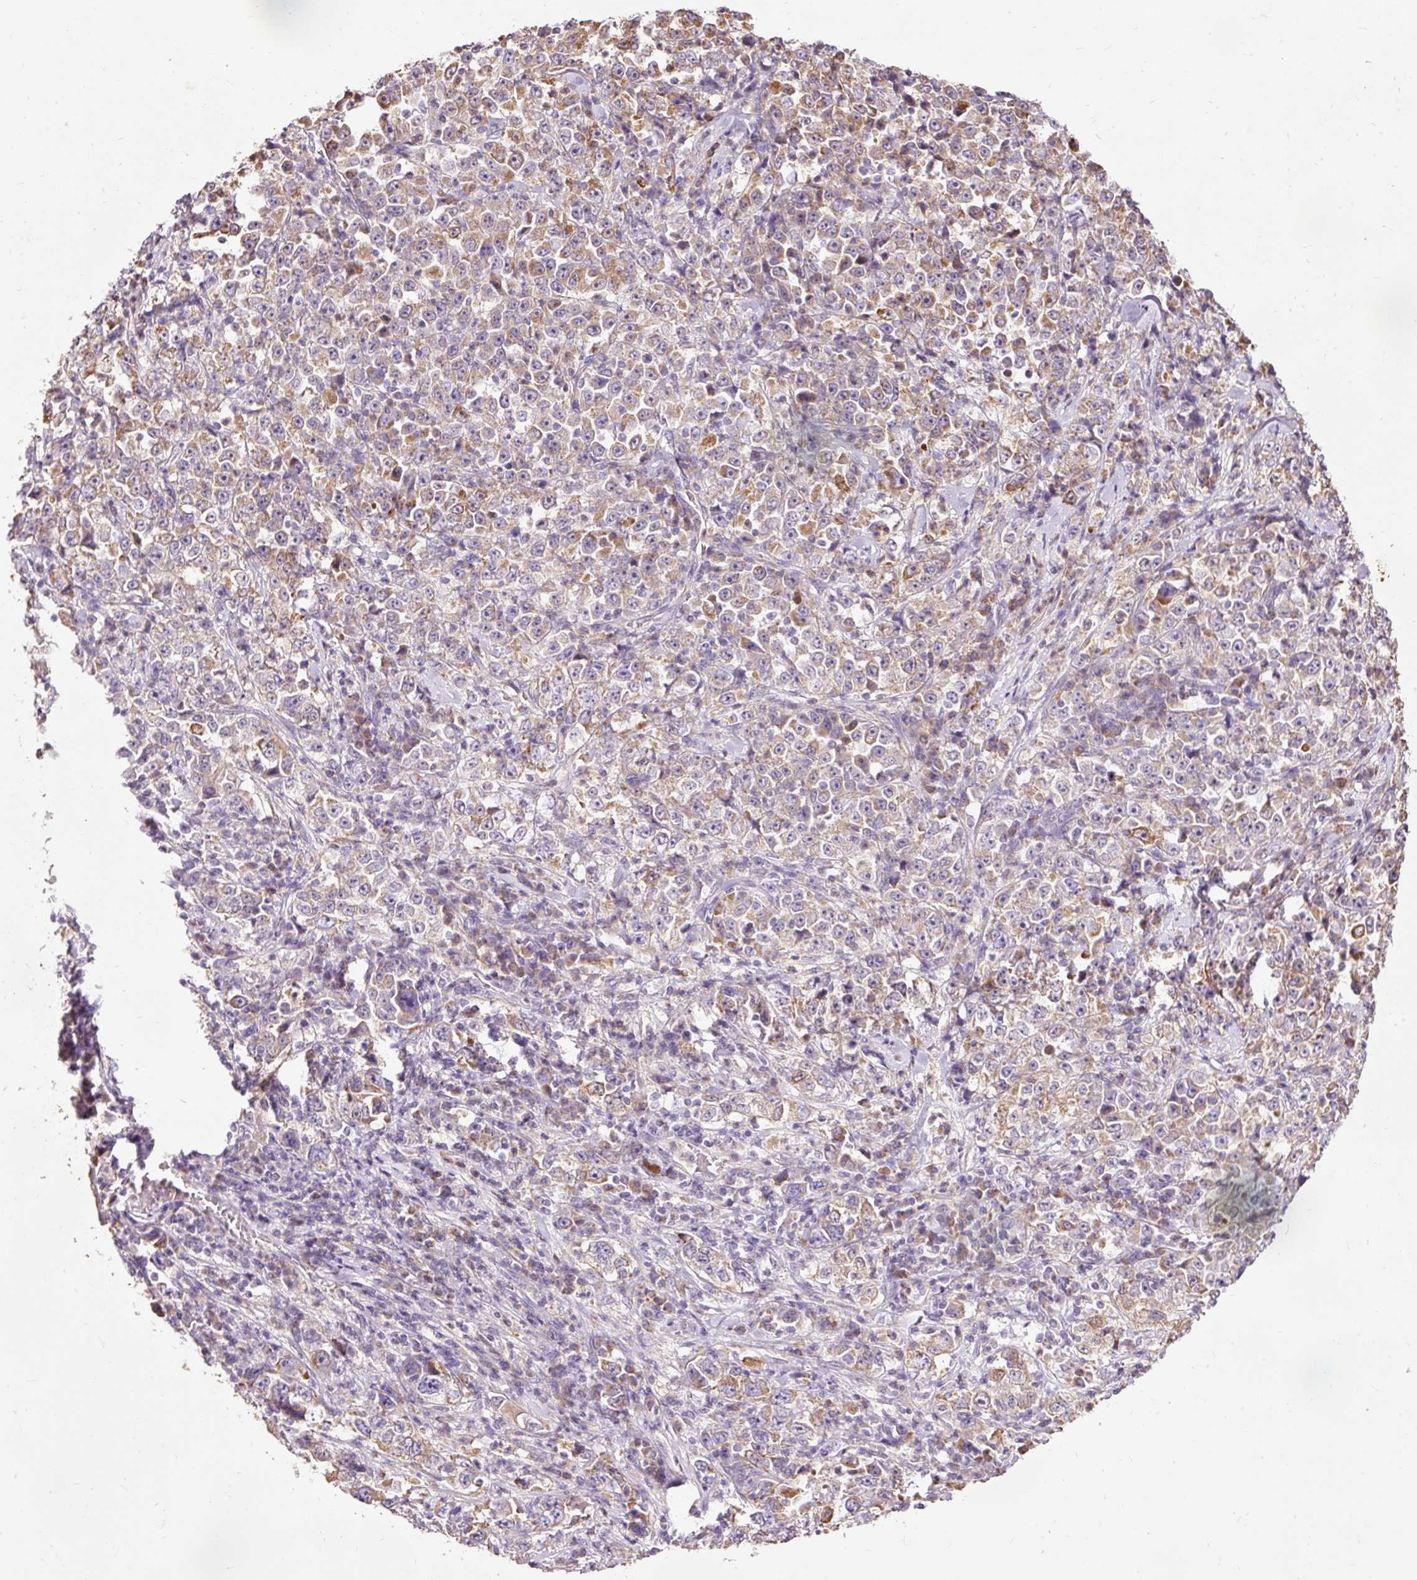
{"staining": {"intensity": "moderate", "quantity": ">75%", "location": "cytoplasmic/membranous"}, "tissue": "stomach cancer", "cell_type": "Tumor cells", "image_type": "cancer", "snomed": [{"axis": "morphology", "description": "Normal tissue, NOS"}, {"axis": "morphology", "description": "Adenocarcinoma, NOS"}, {"axis": "topography", "description": "Stomach, upper"}, {"axis": "topography", "description": "Stomach"}], "caption": "Tumor cells exhibit medium levels of moderate cytoplasmic/membranous staining in about >75% of cells in stomach adenocarcinoma.", "gene": "PRDX5", "patient": {"sex": "male", "age": 59}}